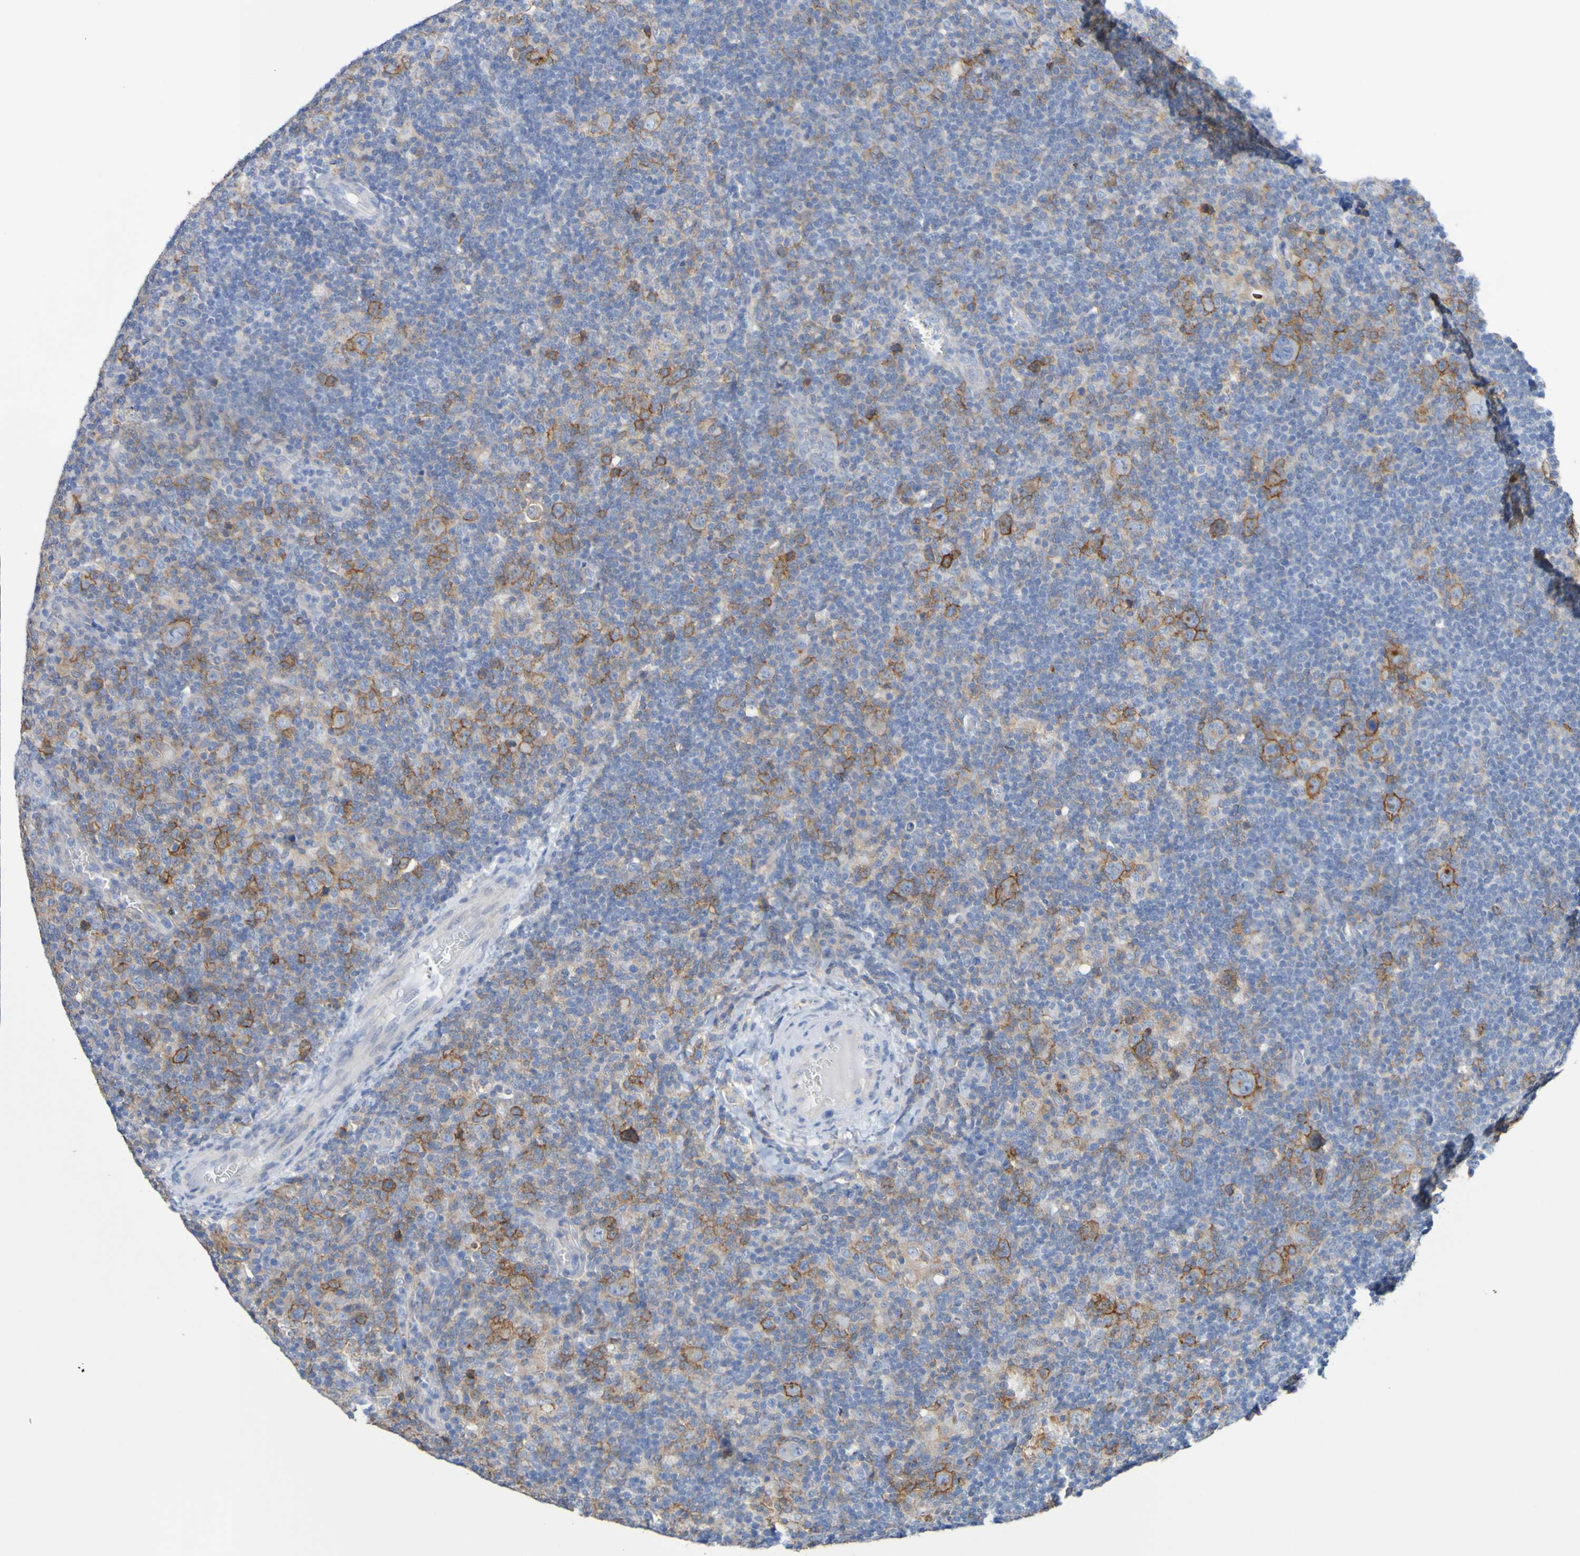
{"staining": {"intensity": "moderate", "quantity": ">75%", "location": "cytoplasmic/membranous"}, "tissue": "lymphoma", "cell_type": "Tumor cells", "image_type": "cancer", "snomed": [{"axis": "morphology", "description": "Hodgkin's disease, NOS"}, {"axis": "topography", "description": "Lymph node"}], "caption": "Moderate cytoplasmic/membranous protein staining is seen in approximately >75% of tumor cells in lymphoma.", "gene": "SLC3A2", "patient": {"sex": "female", "age": 57}}